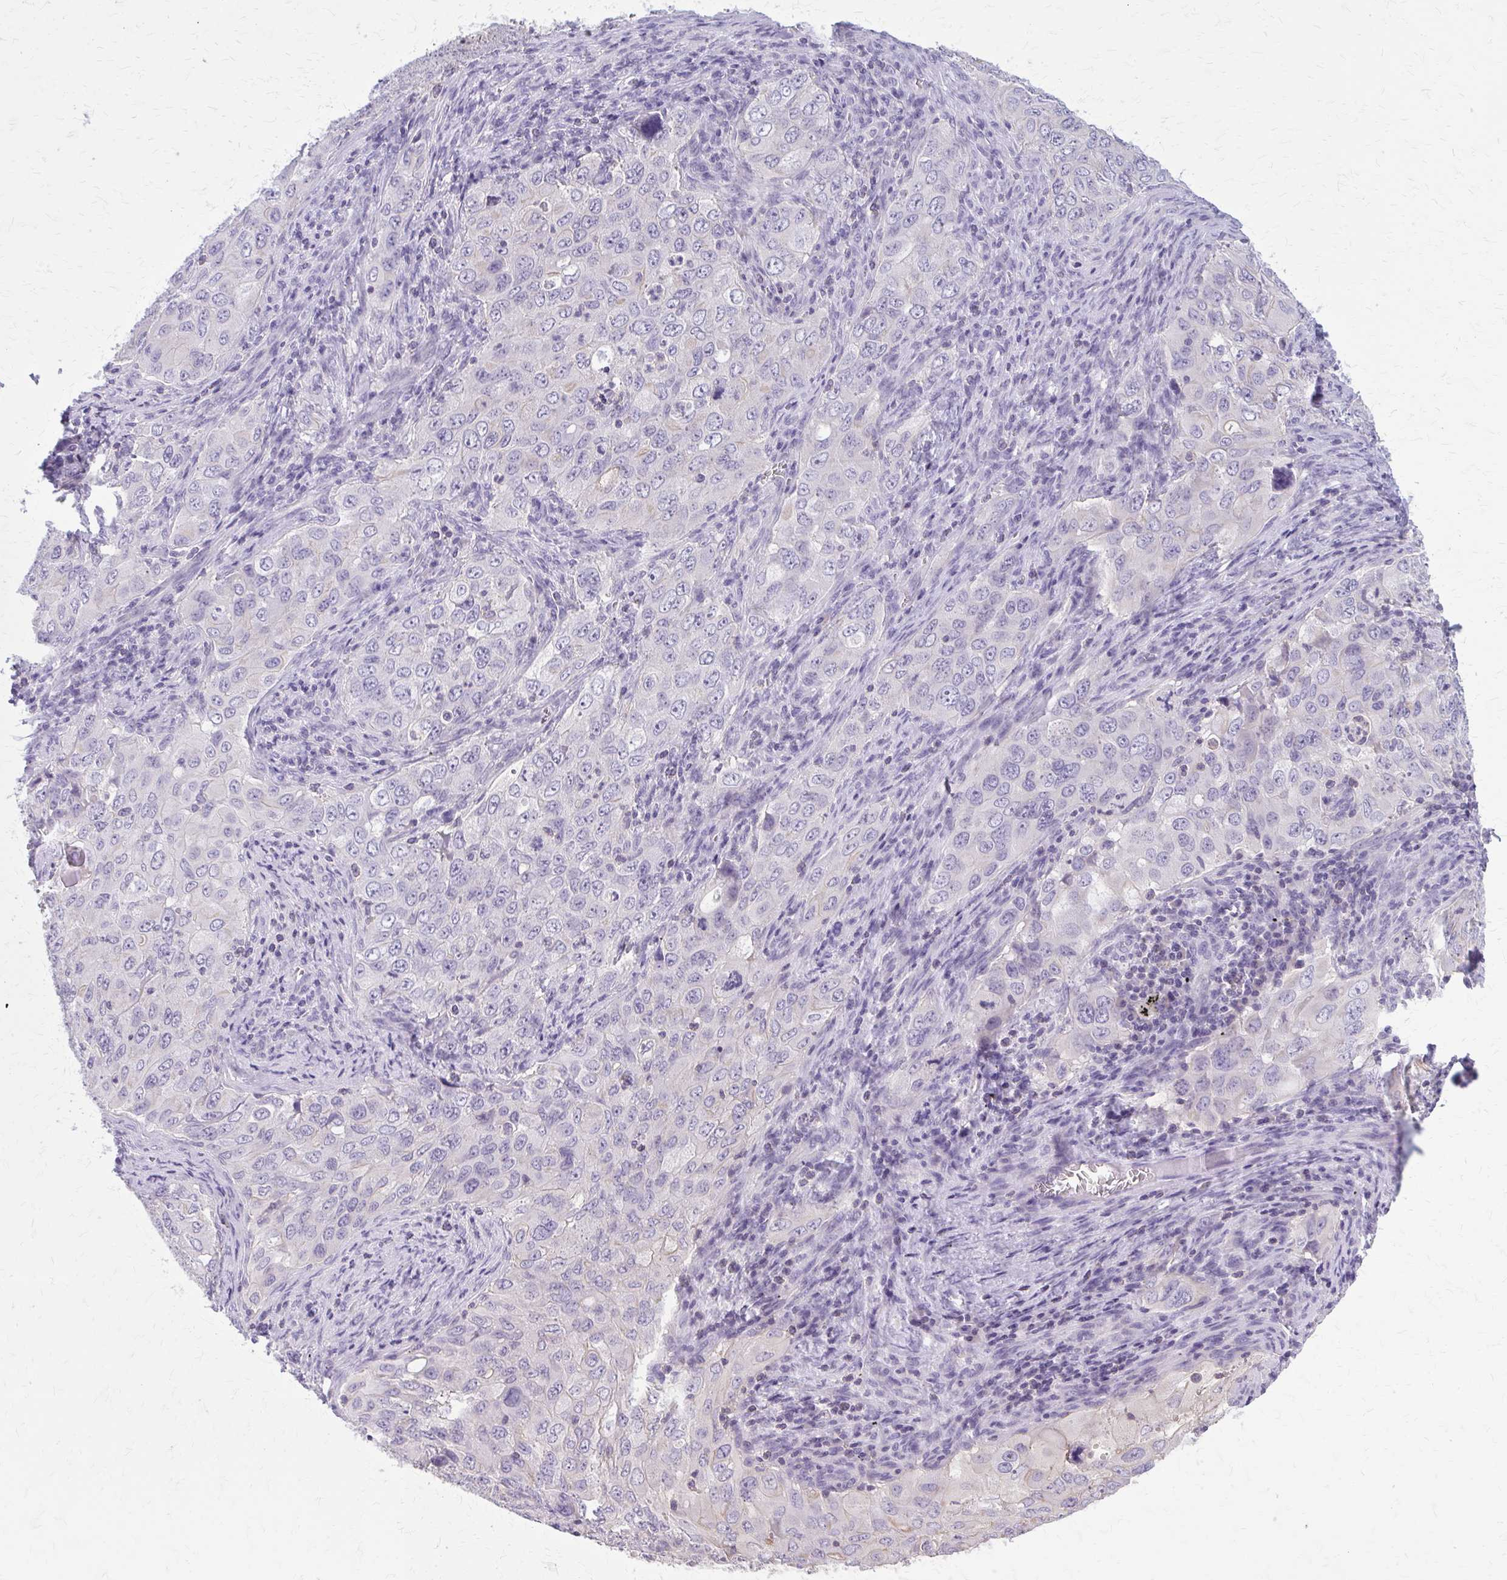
{"staining": {"intensity": "negative", "quantity": "none", "location": "none"}, "tissue": "lung cancer", "cell_type": "Tumor cells", "image_type": "cancer", "snomed": [{"axis": "morphology", "description": "Adenocarcinoma, NOS"}, {"axis": "morphology", "description": "Adenocarcinoma, metastatic, NOS"}, {"axis": "topography", "description": "Lymph node"}, {"axis": "topography", "description": "Lung"}], "caption": "Tumor cells show no significant expression in metastatic adenocarcinoma (lung). (Brightfield microscopy of DAB (3,3'-diaminobenzidine) immunohistochemistry at high magnification).", "gene": "OR4A47", "patient": {"sex": "female", "age": 42}}